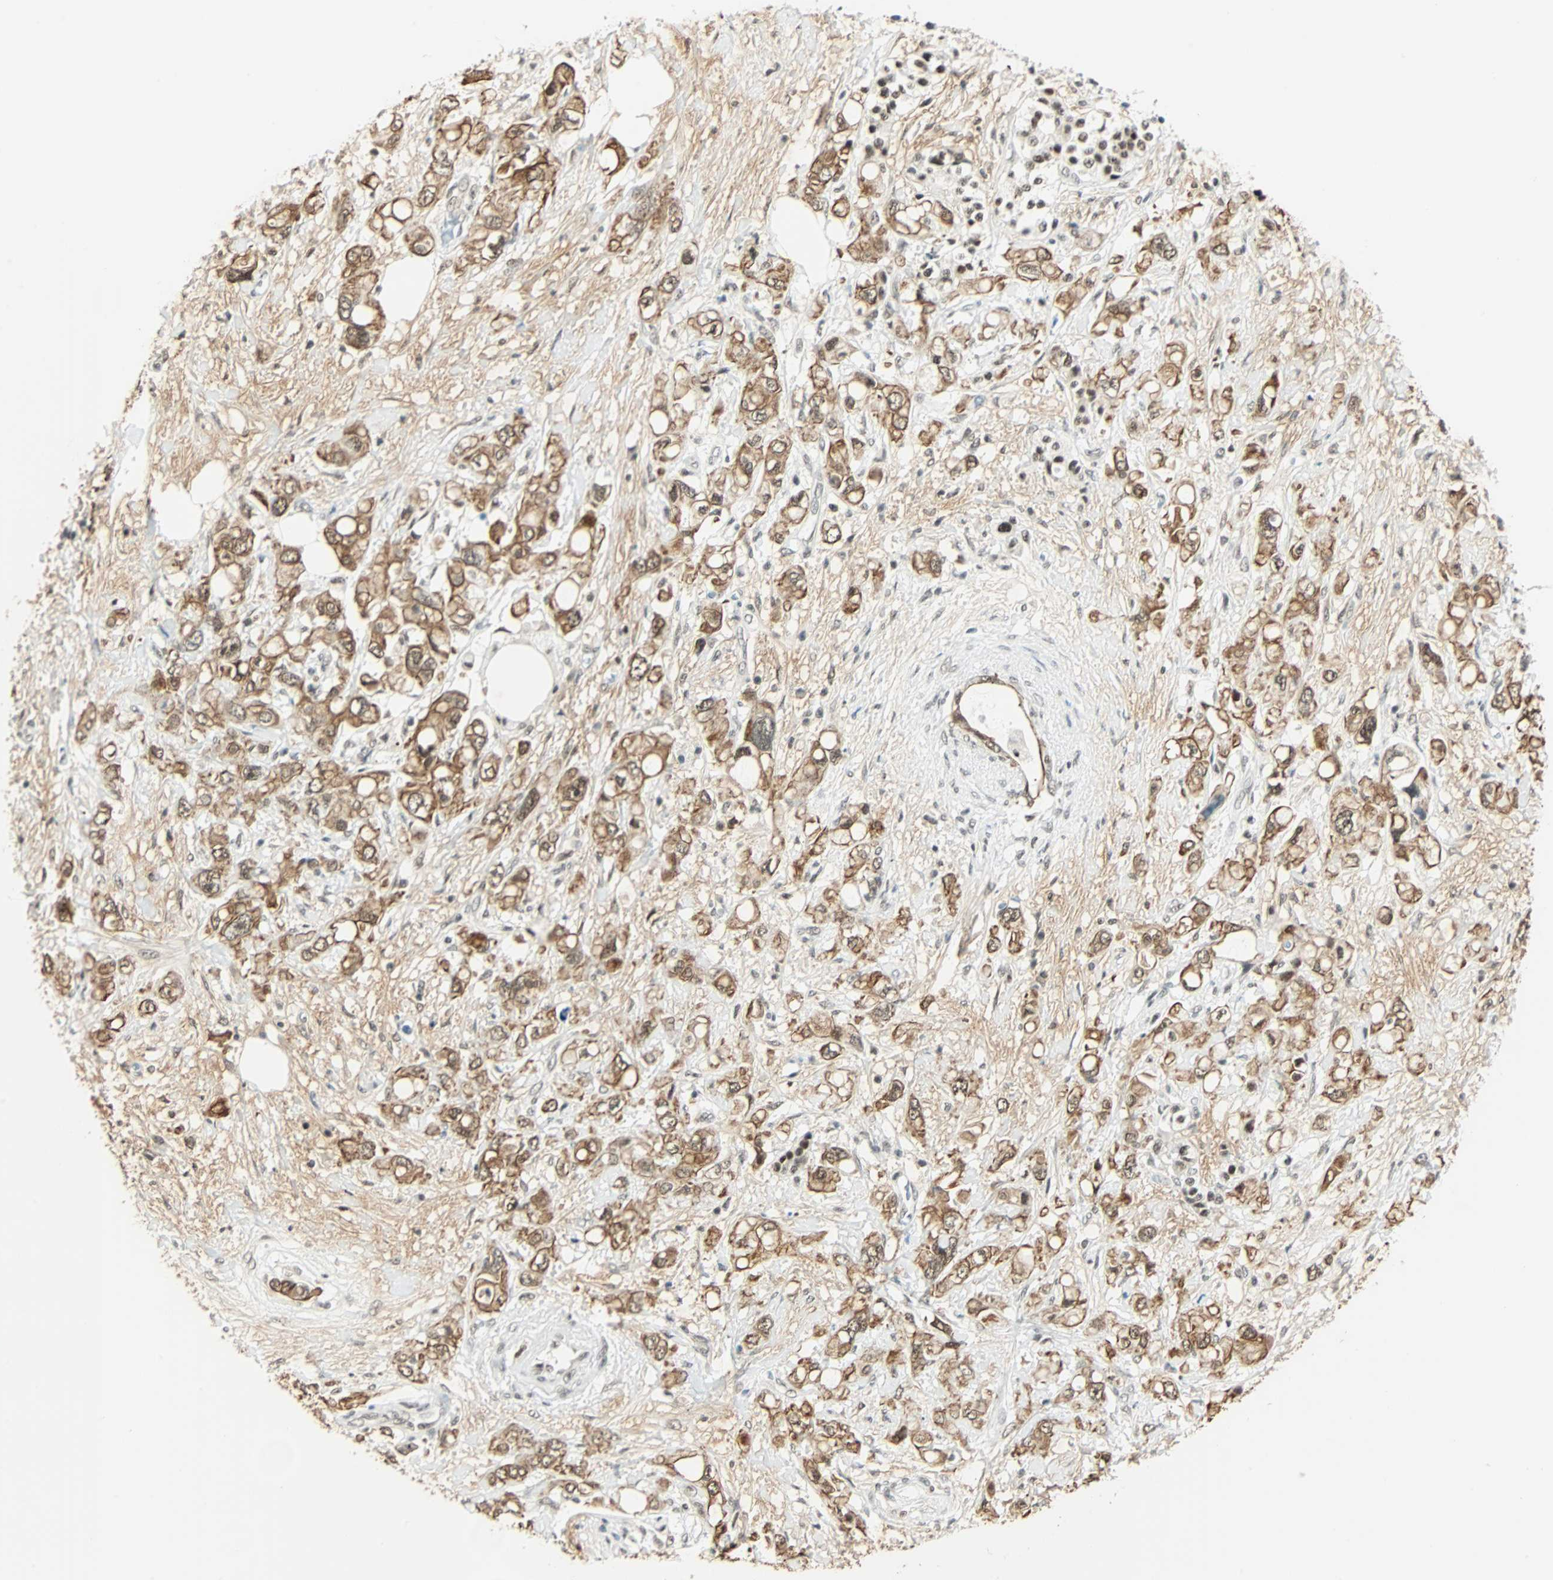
{"staining": {"intensity": "strong", "quantity": ">75%", "location": "cytoplasmic/membranous"}, "tissue": "pancreatic cancer", "cell_type": "Tumor cells", "image_type": "cancer", "snomed": [{"axis": "morphology", "description": "Adenocarcinoma, NOS"}, {"axis": "topography", "description": "Pancreas"}], "caption": "An image of human pancreatic cancer stained for a protein exhibits strong cytoplasmic/membranous brown staining in tumor cells.", "gene": "NELFE", "patient": {"sex": "female", "age": 56}}